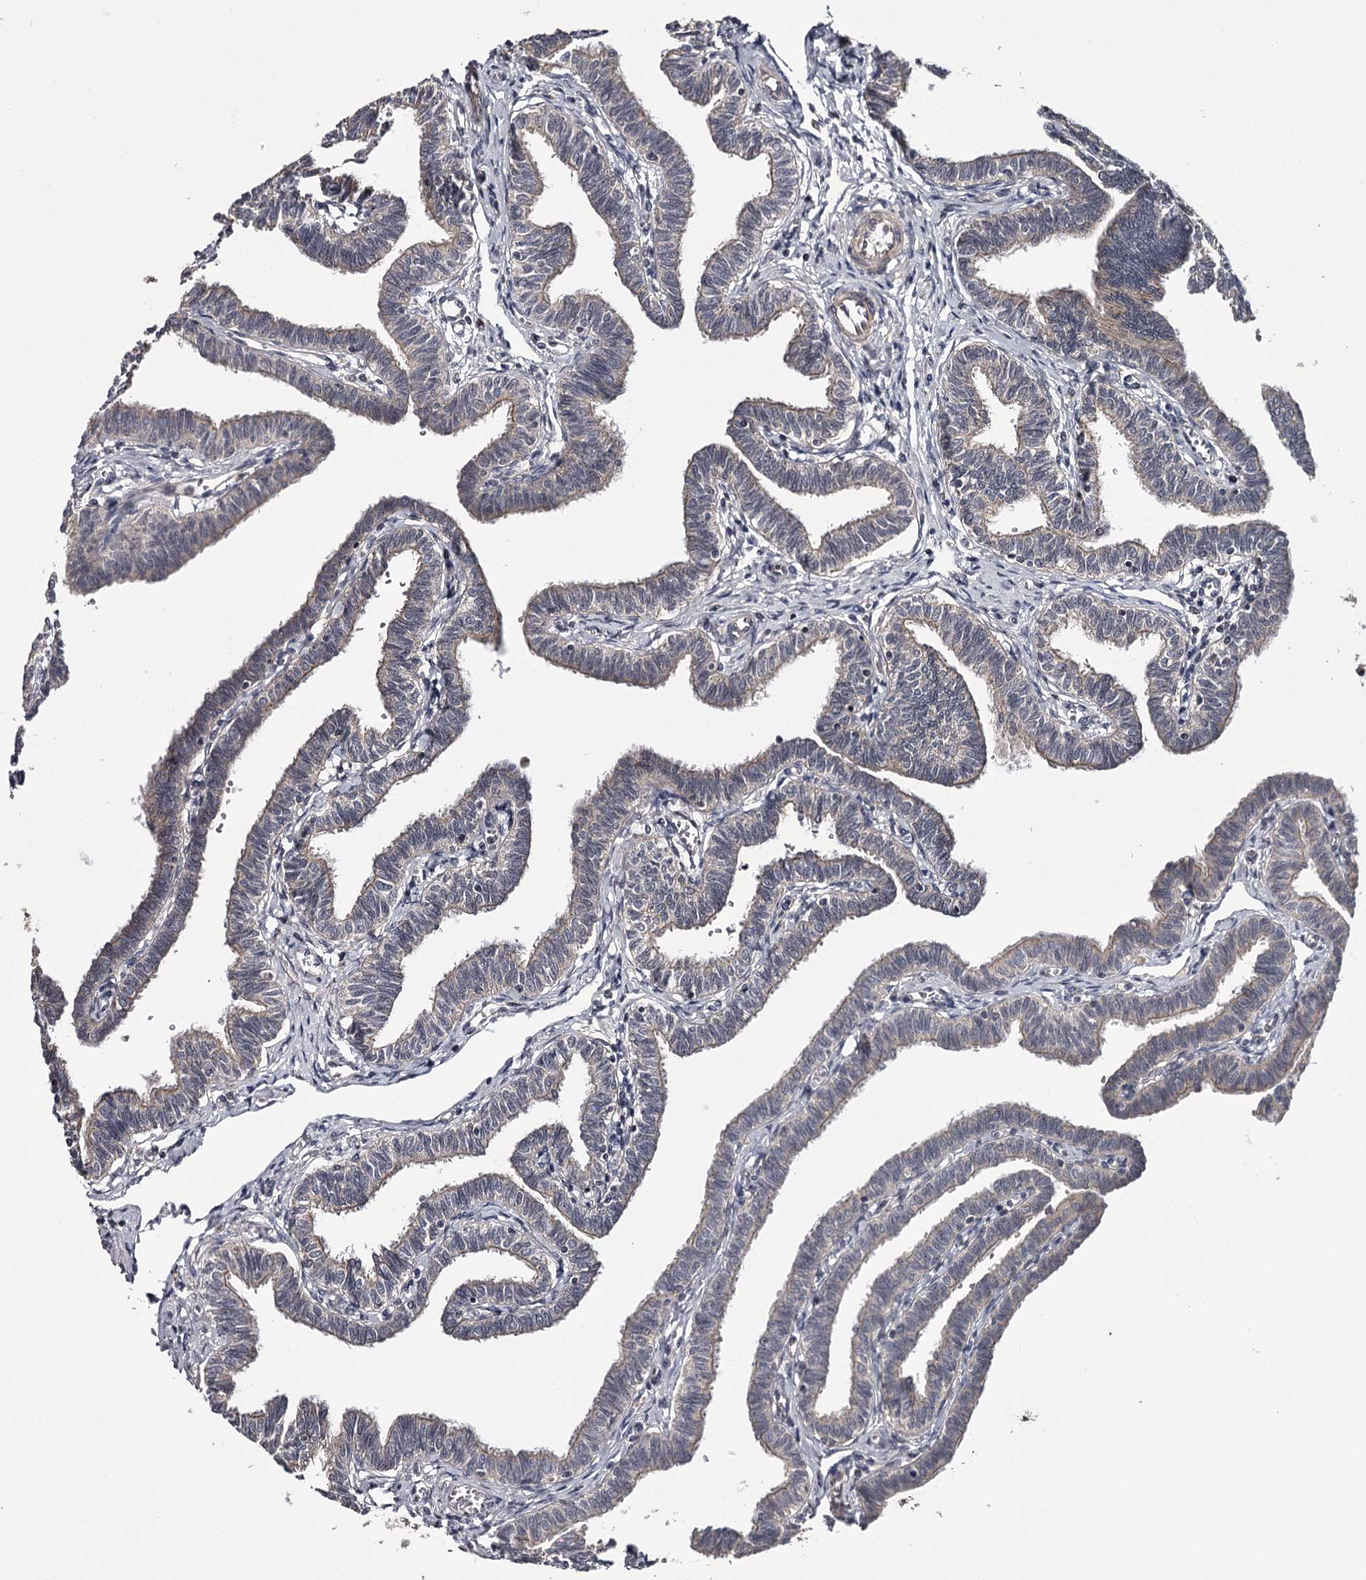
{"staining": {"intensity": "moderate", "quantity": "<25%", "location": "cytoplasmic/membranous"}, "tissue": "fallopian tube", "cell_type": "Glandular cells", "image_type": "normal", "snomed": [{"axis": "morphology", "description": "Normal tissue, NOS"}, {"axis": "topography", "description": "Fallopian tube"}, {"axis": "topography", "description": "Ovary"}], "caption": "Moderate cytoplasmic/membranous protein positivity is present in approximately <25% of glandular cells in fallopian tube. (DAB IHC with brightfield microscopy, high magnification).", "gene": "CWF19L2", "patient": {"sex": "female", "age": 23}}